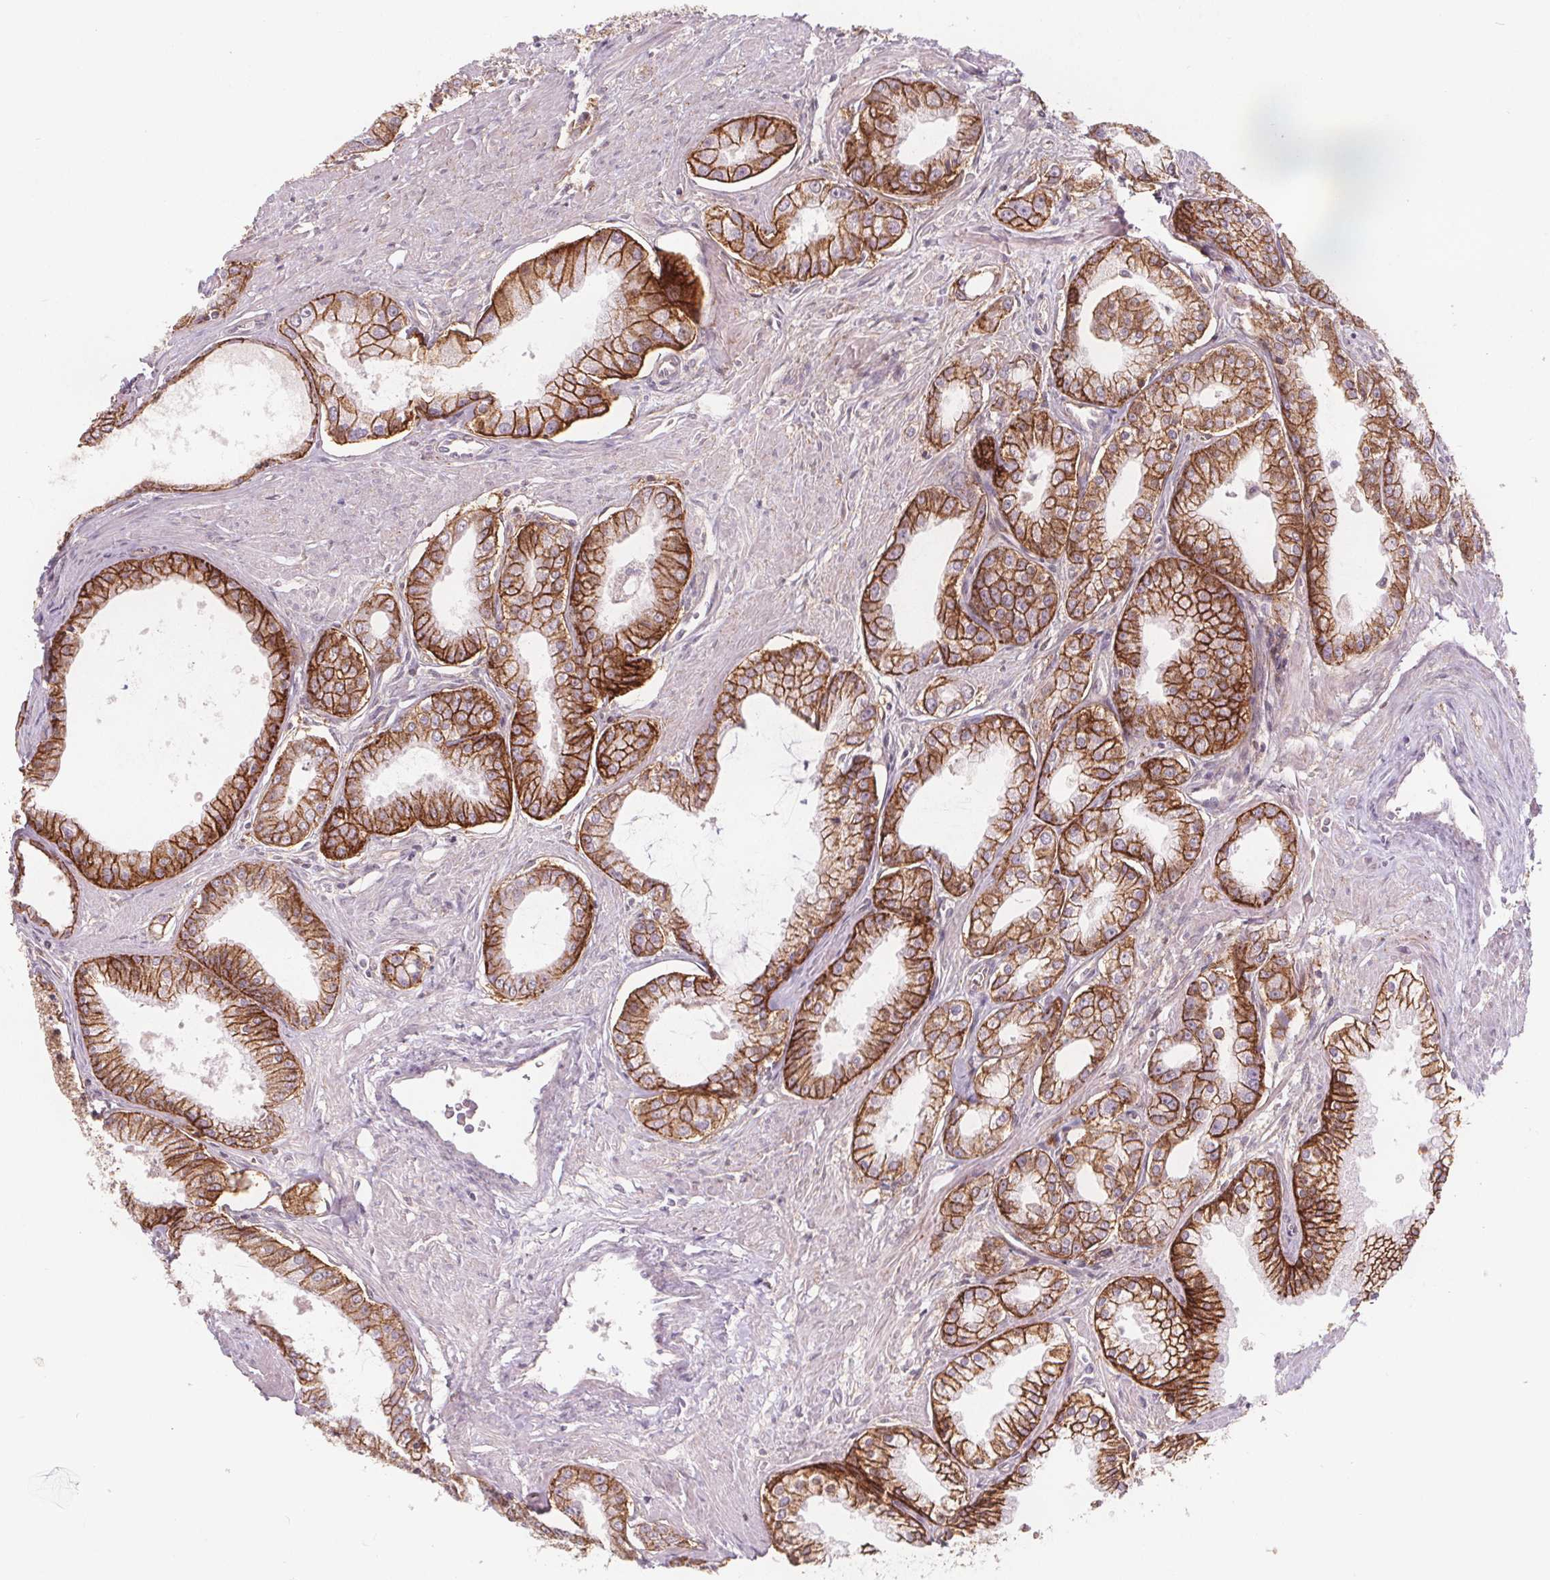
{"staining": {"intensity": "moderate", "quantity": ">75%", "location": "cytoplasmic/membranous"}, "tissue": "prostate cancer", "cell_type": "Tumor cells", "image_type": "cancer", "snomed": [{"axis": "morphology", "description": "Adenocarcinoma, NOS"}, {"axis": "topography", "description": "Prostate"}], "caption": "Prostate adenocarcinoma stained with DAB (3,3'-diaminobenzidine) immunohistochemistry displays medium levels of moderate cytoplasmic/membranous staining in about >75% of tumor cells.", "gene": "ATP1A1", "patient": {"sex": "male", "age": 71}}